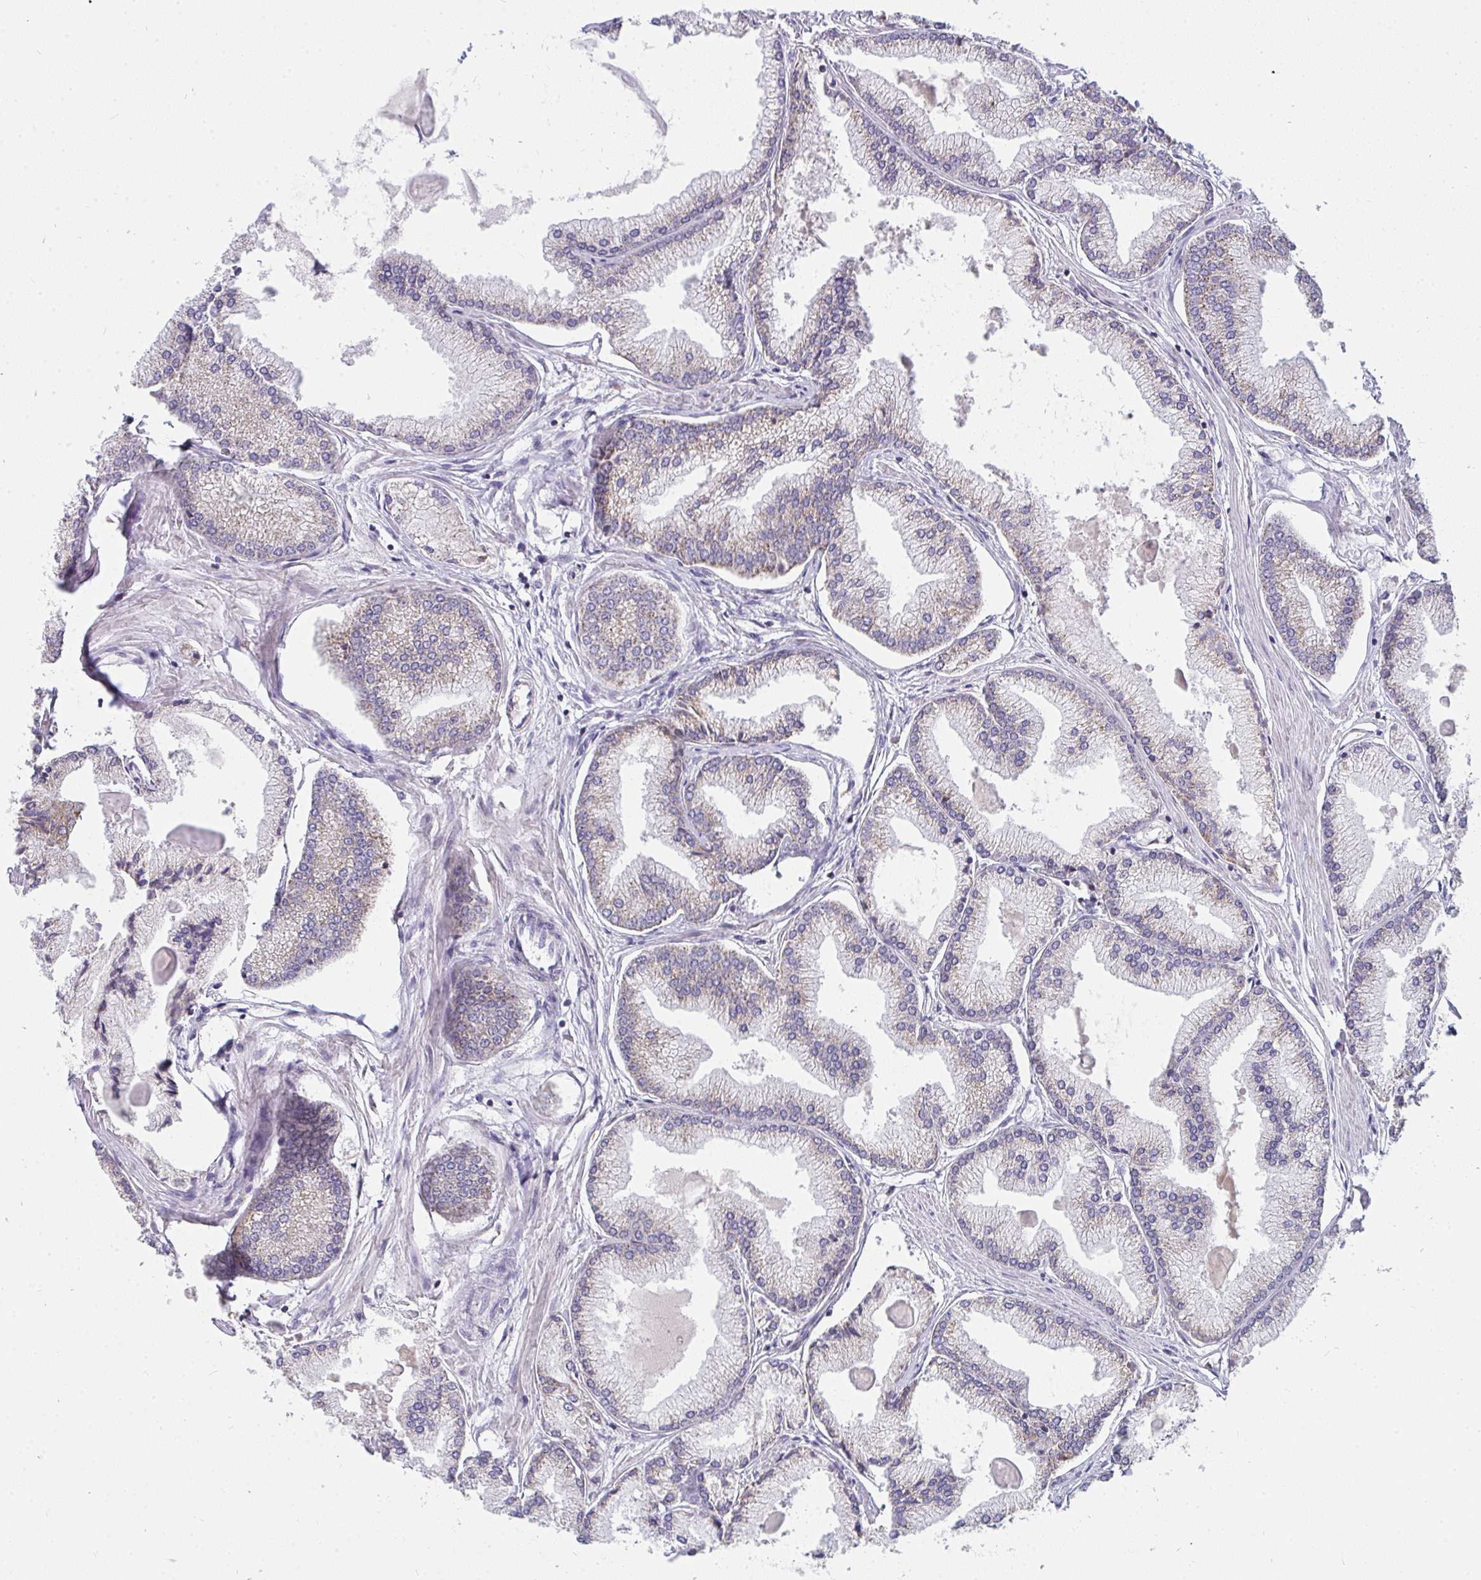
{"staining": {"intensity": "negative", "quantity": "none", "location": "none"}, "tissue": "prostate cancer", "cell_type": "Tumor cells", "image_type": "cancer", "snomed": [{"axis": "morphology", "description": "Adenocarcinoma, High grade"}, {"axis": "topography", "description": "Prostate"}], "caption": "IHC micrograph of human prostate cancer (adenocarcinoma (high-grade)) stained for a protein (brown), which displays no staining in tumor cells. (DAB immunohistochemistry visualized using brightfield microscopy, high magnification).", "gene": "FAHD1", "patient": {"sex": "male", "age": 68}}